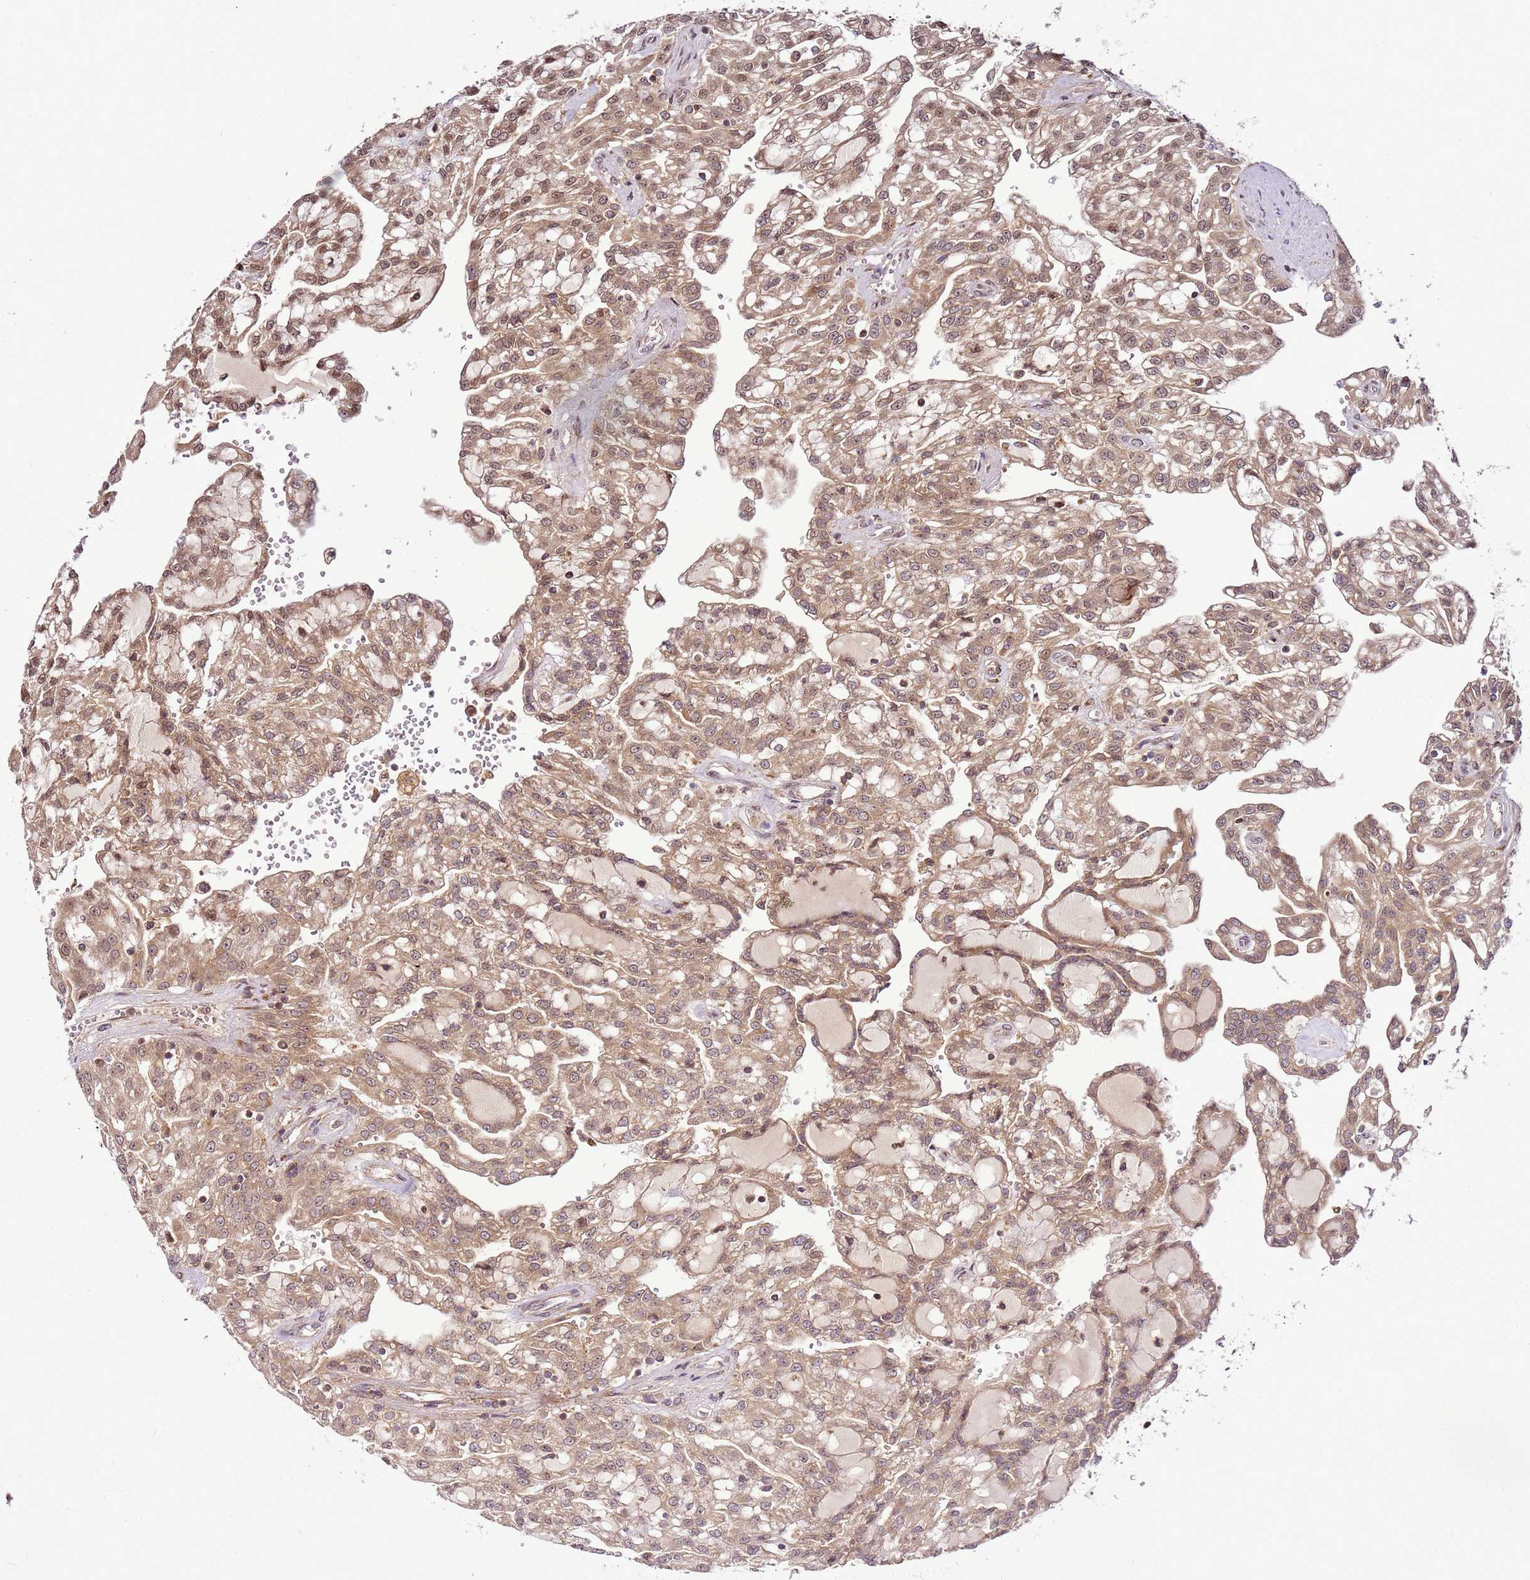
{"staining": {"intensity": "moderate", "quantity": ">75%", "location": "cytoplasmic/membranous,nuclear"}, "tissue": "renal cancer", "cell_type": "Tumor cells", "image_type": "cancer", "snomed": [{"axis": "morphology", "description": "Adenocarcinoma, NOS"}, {"axis": "topography", "description": "Kidney"}], "caption": "Moderate cytoplasmic/membranous and nuclear protein staining is seen in about >75% of tumor cells in adenocarcinoma (renal).", "gene": "RASA3", "patient": {"sex": "male", "age": 63}}